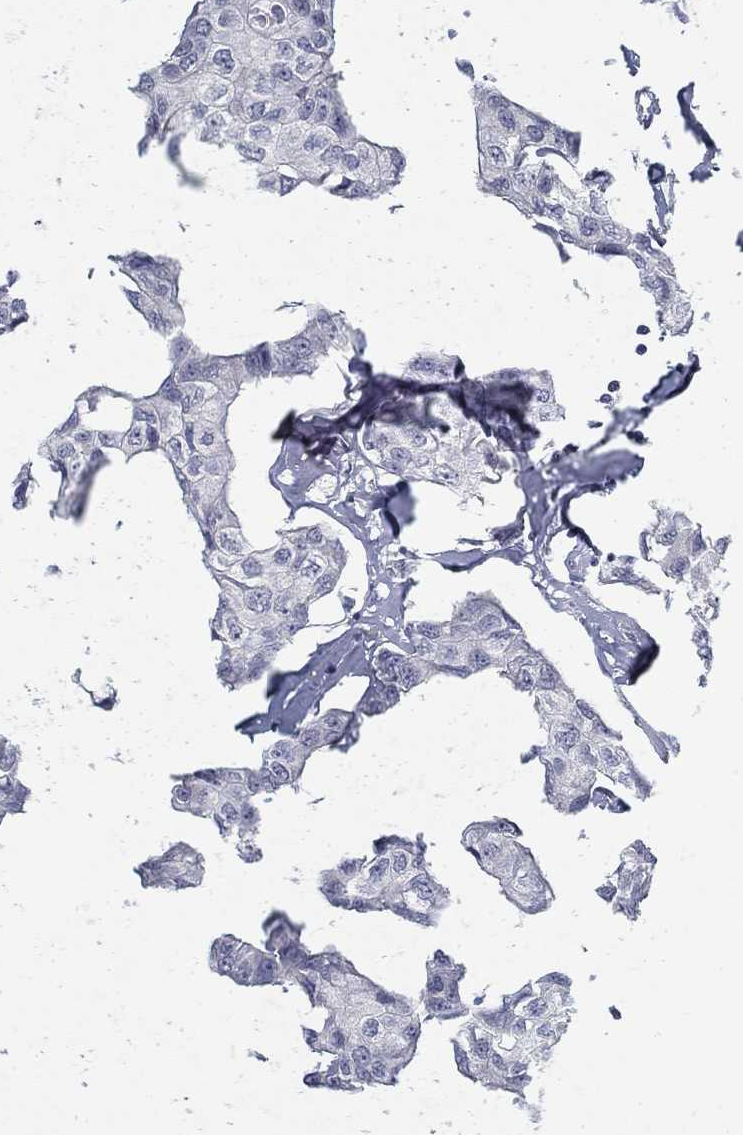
{"staining": {"intensity": "negative", "quantity": "none", "location": "none"}, "tissue": "breast cancer", "cell_type": "Tumor cells", "image_type": "cancer", "snomed": [{"axis": "morphology", "description": "Duct carcinoma"}, {"axis": "topography", "description": "Breast"}], "caption": "DAB (3,3'-diaminobenzidine) immunohistochemical staining of human invasive ductal carcinoma (breast) reveals no significant staining in tumor cells. (DAB IHC visualized using brightfield microscopy, high magnification).", "gene": "ATP1A3", "patient": {"sex": "female", "age": 80}}